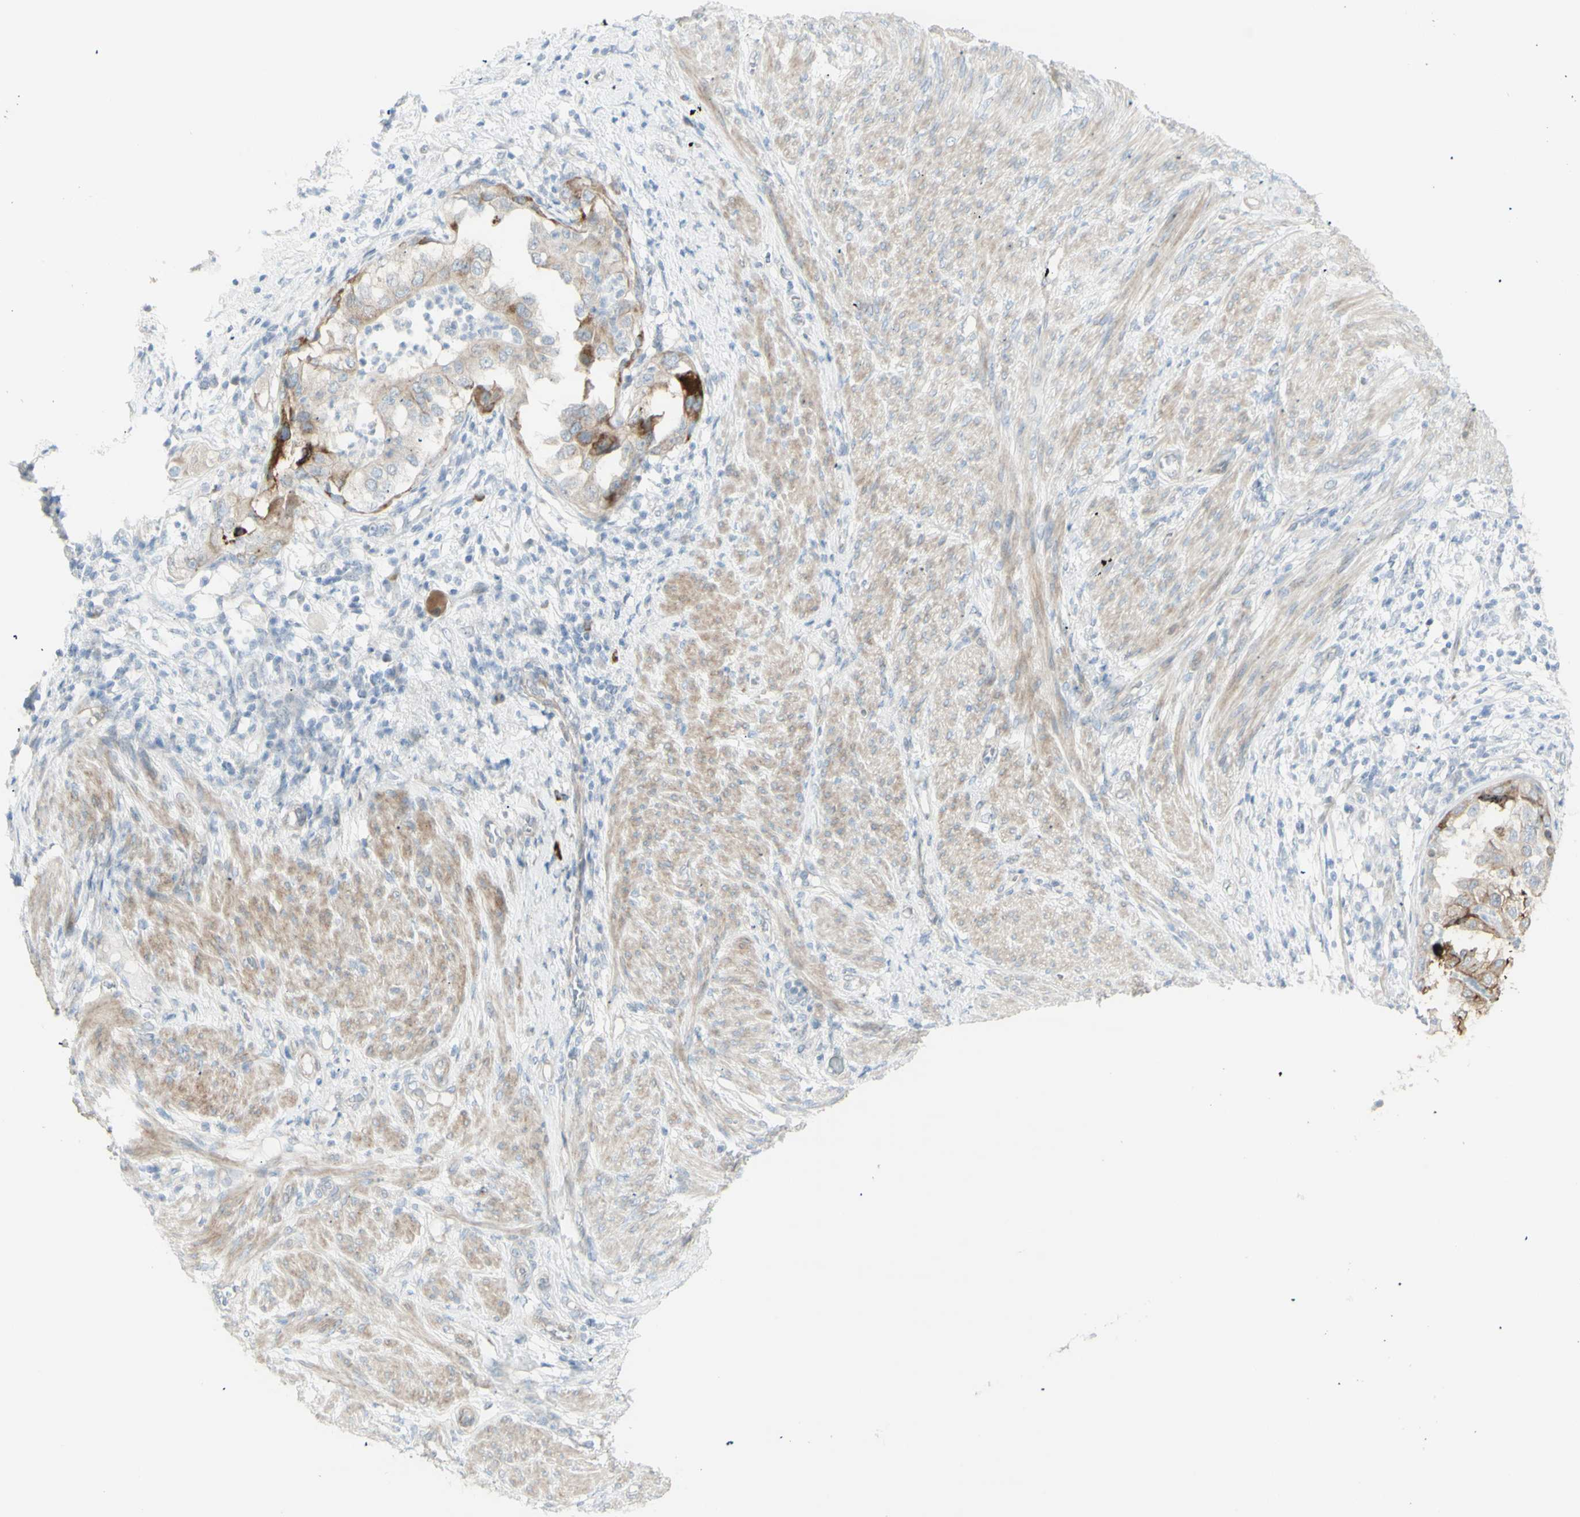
{"staining": {"intensity": "moderate", "quantity": "25%-75%", "location": "cytoplasmic/membranous"}, "tissue": "endometrial cancer", "cell_type": "Tumor cells", "image_type": "cancer", "snomed": [{"axis": "morphology", "description": "Adenocarcinoma, NOS"}, {"axis": "topography", "description": "Endometrium"}], "caption": "Protein expression by immunohistochemistry shows moderate cytoplasmic/membranous expression in about 25%-75% of tumor cells in endometrial cancer (adenocarcinoma). The protein of interest is stained brown, and the nuclei are stained in blue (DAB (3,3'-diaminobenzidine) IHC with brightfield microscopy, high magnification).", "gene": "NDST4", "patient": {"sex": "female", "age": 85}}